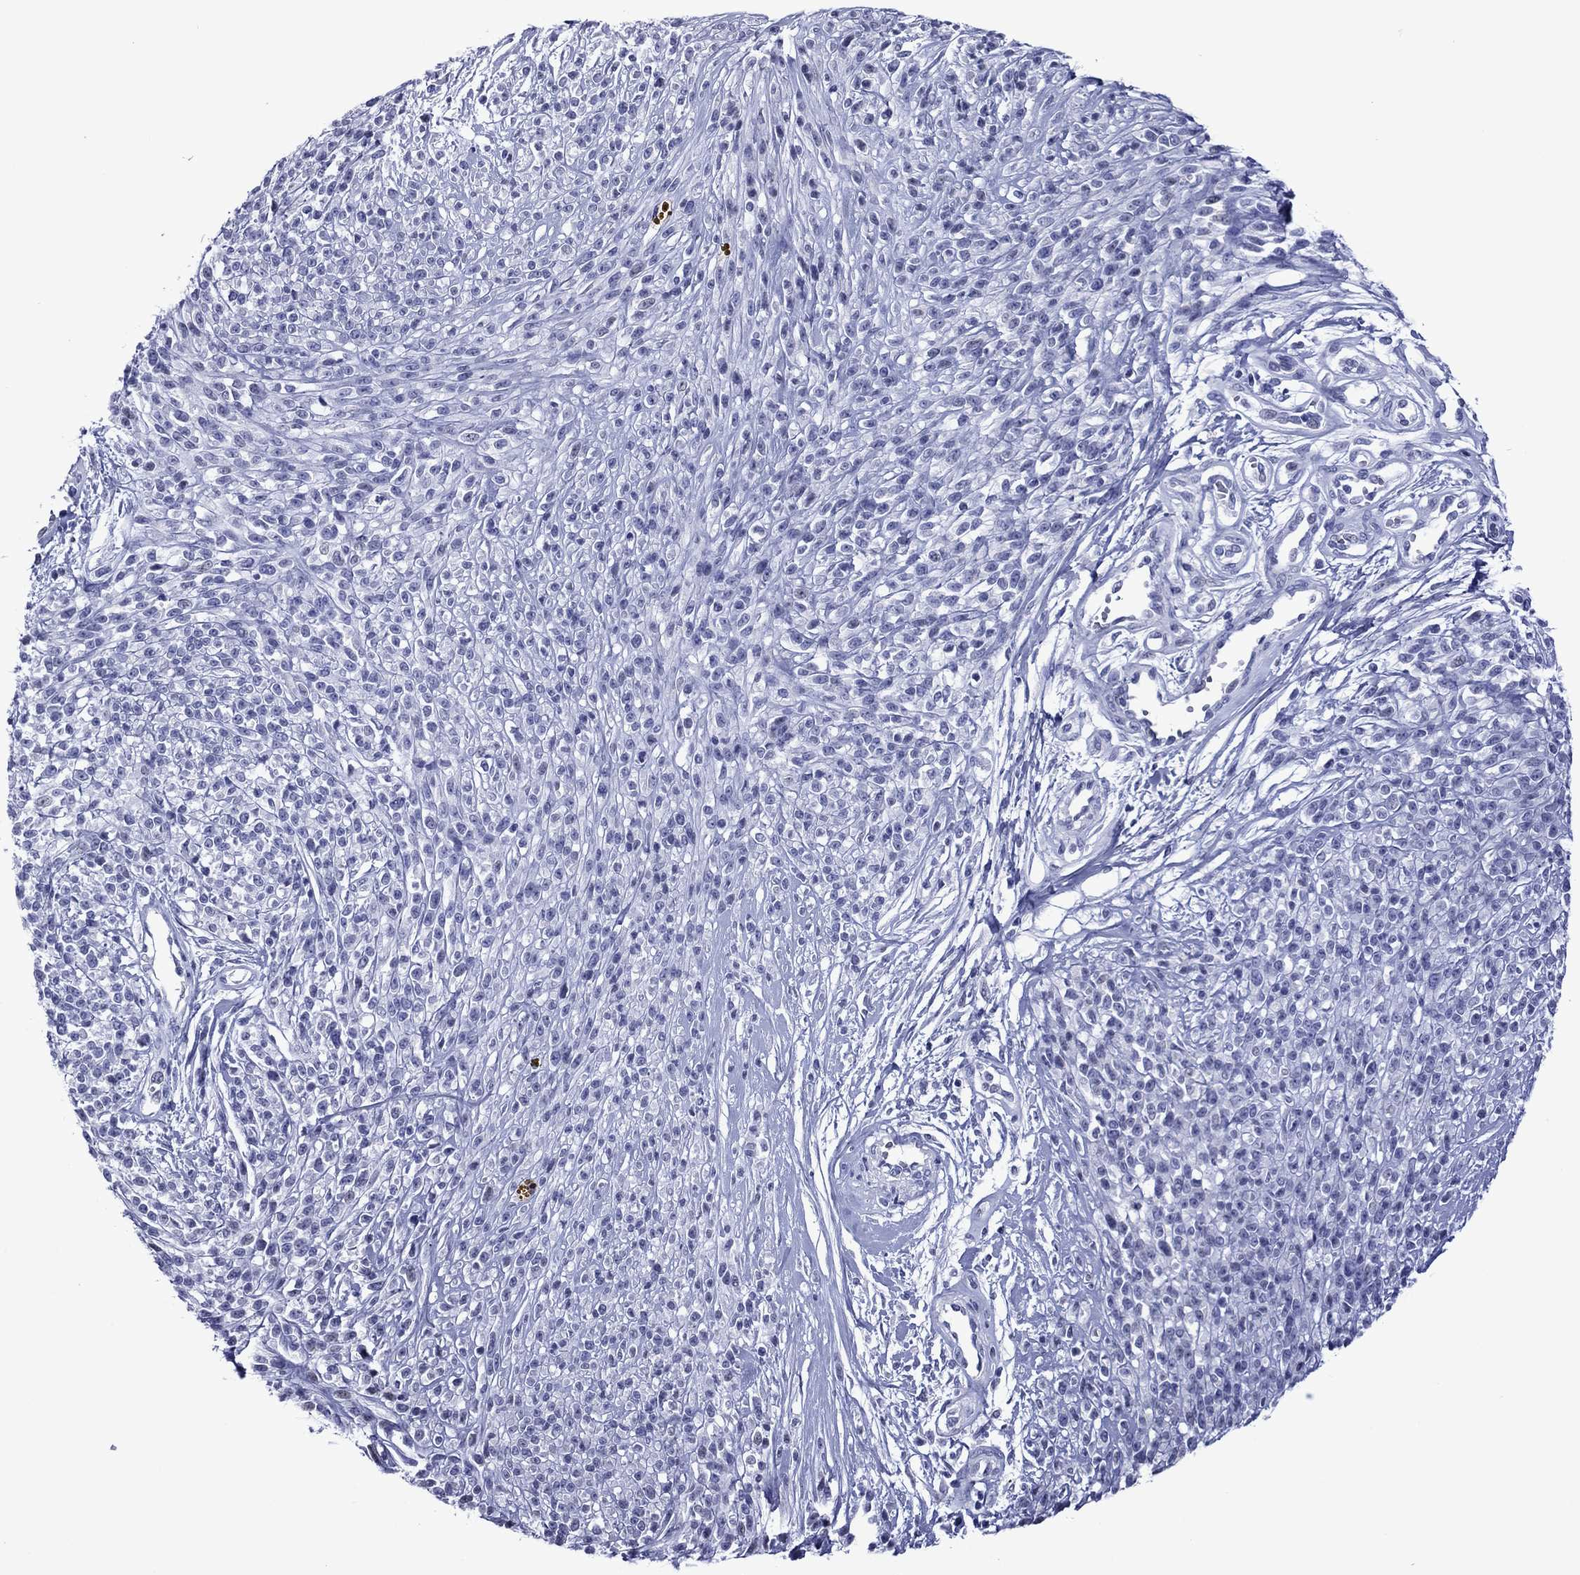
{"staining": {"intensity": "negative", "quantity": "none", "location": "none"}, "tissue": "melanoma", "cell_type": "Tumor cells", "image_type": "cancer", "snomed": [{"axis": "morphology", "description": "Malignant melanoma, NOS"}, {"axis": "topography", "description": "Skin"}, {"axis": "topography", "description": "Skin of trunk"}], "caption": "This is an immunohistochemistry (IHC) photomicrograph of melanoma. There is no staining in tumor cells.", "gene": "PIWIL1", "patient": {"sex": "male", "age": 74}}